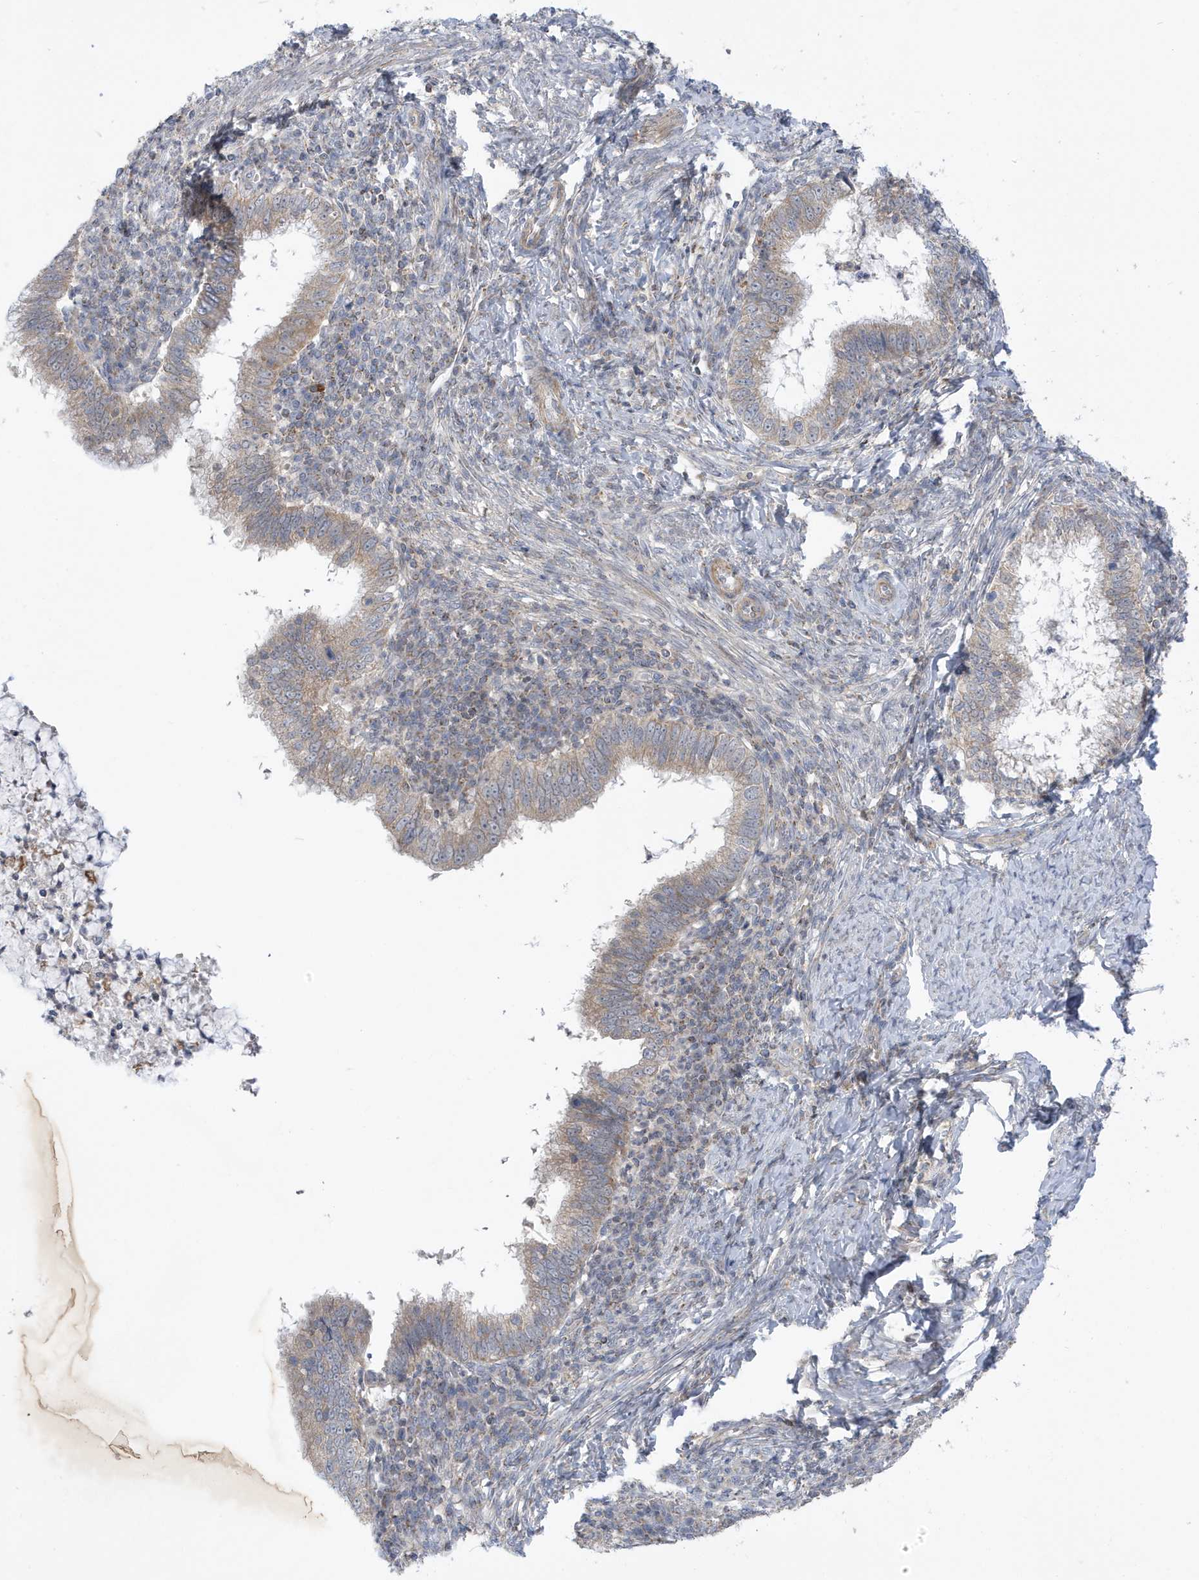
{"staining": {"intensity": "weak", "quantity": ">75%", "location": "cytoplasmic/membranous"}, "tissue": "cervical cancer", "cell_type": "Tumor cells", "image_type": "cancer", "snomed": [{"axis": "morphology", "description": "Adenocarcinoma, NOS"}, {"axis": "topography", "description": "Cervix"}], "caption": "Cervical cancer stained with a brown dye exhibits weak cytoplasmic/membranous positive expression in about >75% of tumor cells.", "gene": "ATP13A5", "patient": {"sex": "female", "age": 36}}